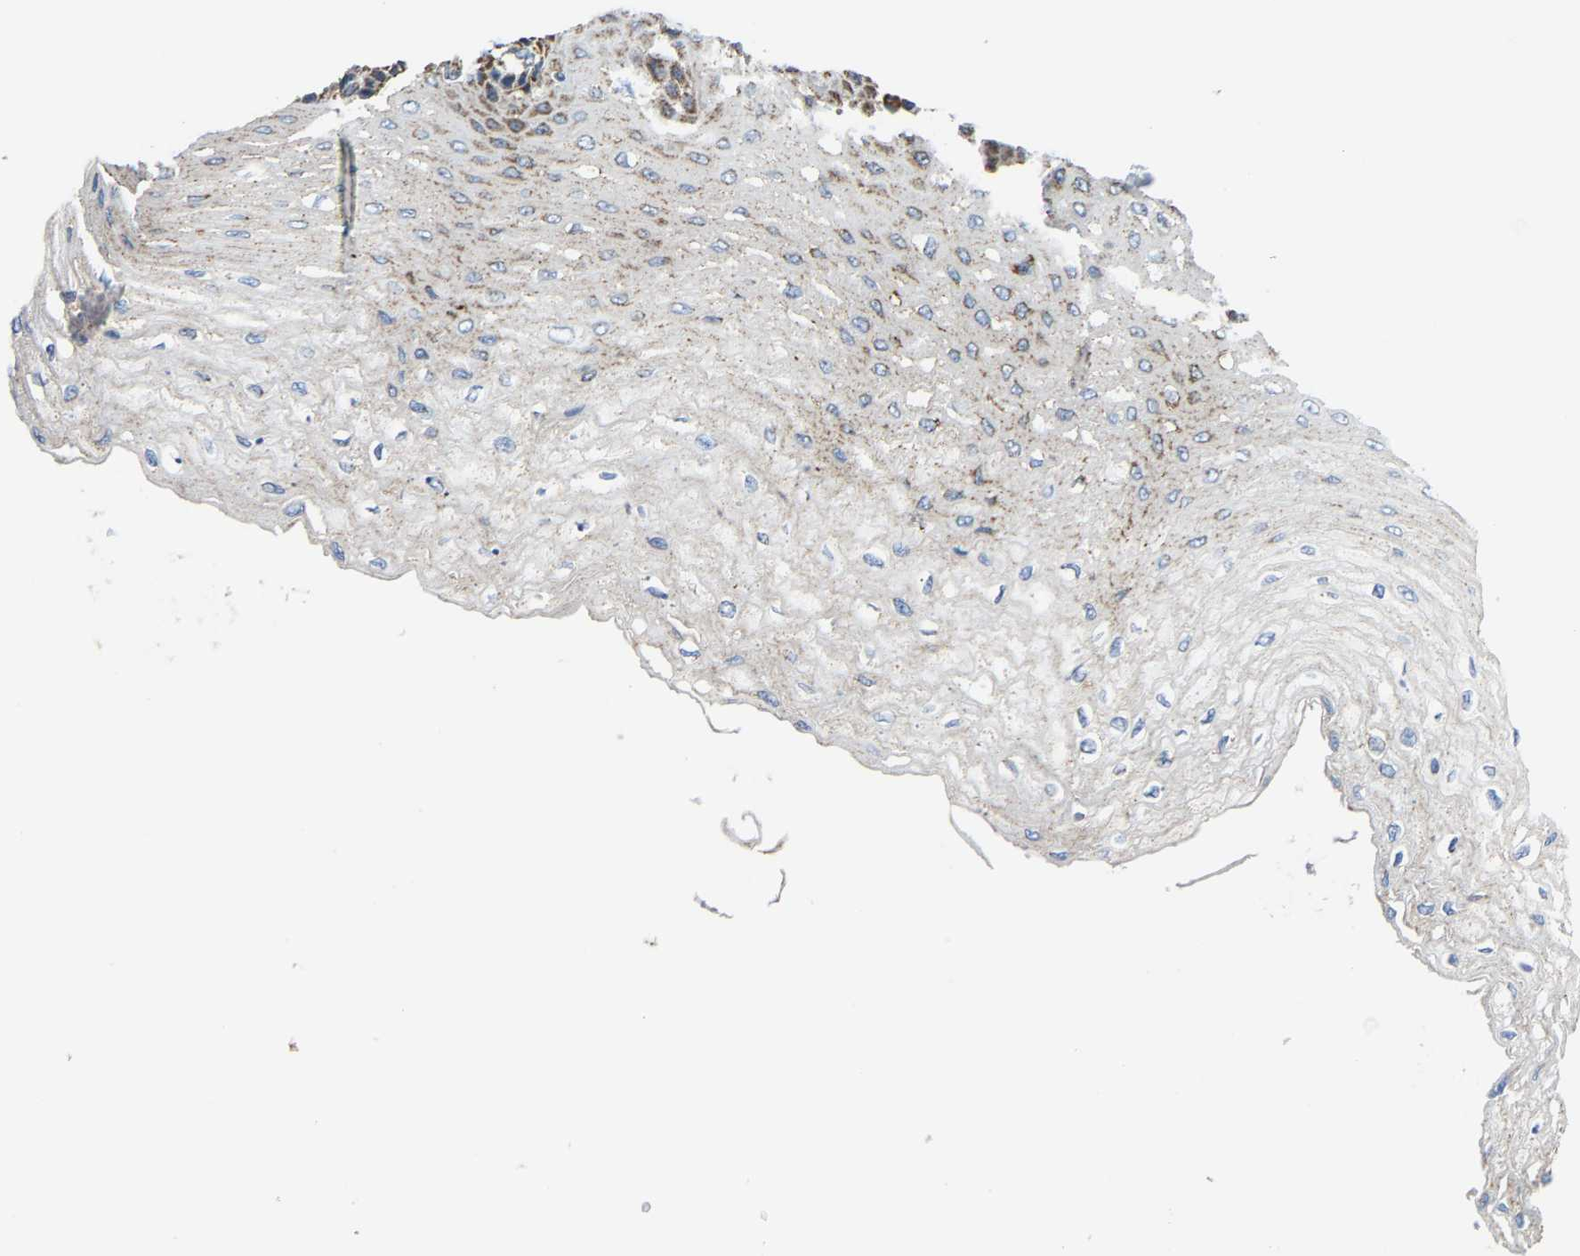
{"staining": {"intensity": "moderate", "quantity": "25%-75%", "location": "cytoplasmic/membranous"}, "tissue": "esophagus", "cell_type": "Squamous epithelial cells", "image_type": "normal", "snomed": [{"axis": "morphology", "description": "Normal tissue, NOS"}, {"axis": "topography", "description": "Esophagus"}], "caption": "Protein staining of benign esophagus reveals moderate cytoplasmic/membranous expression in approximately 25%-75% of squamous epithelial cells.", "gene": "GIMAP7", "patient": {"sex": "female", "age": 72}}